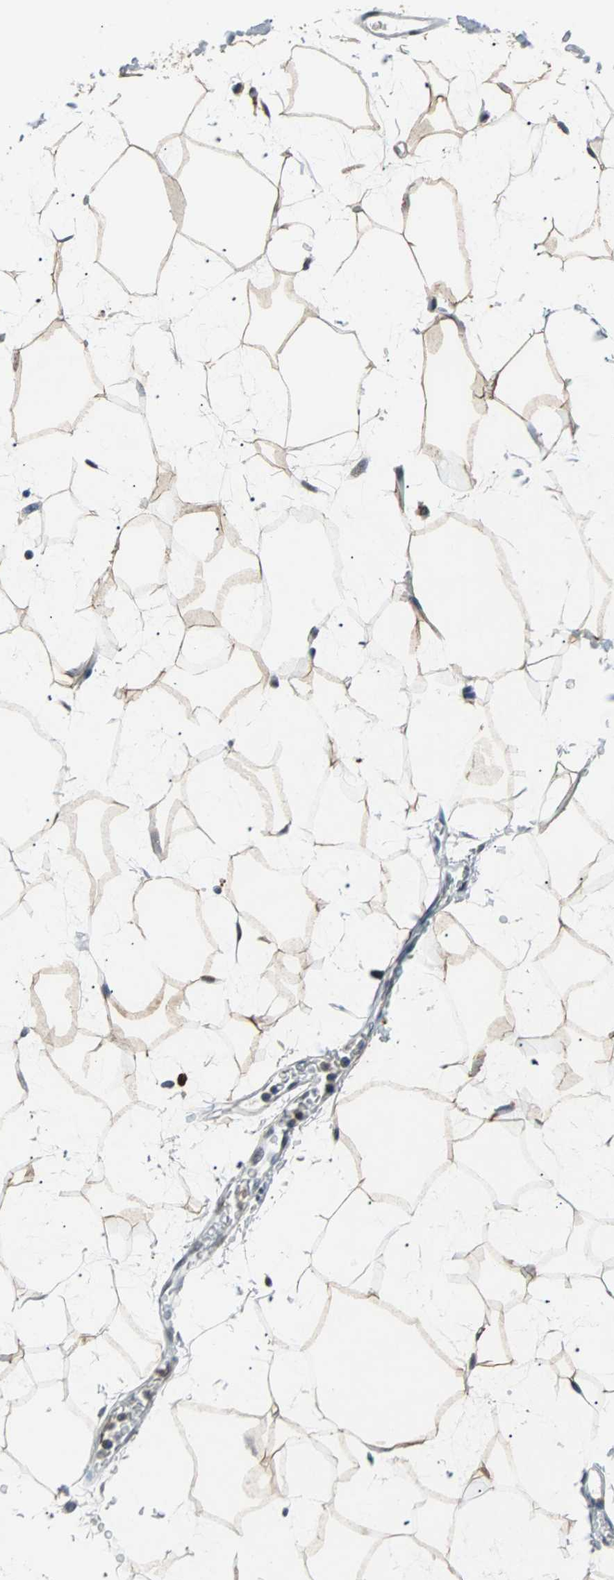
{"staining": {"intensity": "strong", "quantity": ">75%", "location": "cytoplasmic/membranous"}, "tissue": "adipose tissue", "cell_type": "Adipocytes", "image_type": "normal", "snomed": [{"axis": "morphology", "description": "Normal tissue, NOS"}, {"axis": "topography", "description": "Soft tissue"}], "caption": "The histopathology image reveals staining of benign adipose tissue, revealing strong cytoplasmic/membranous protein positivity (brown color) within adipocytes. (Brightfield microscopy of DAB IHC at high magnification).", "gene": "PHC1", "patient": {"sex": "male", "age": 72}}